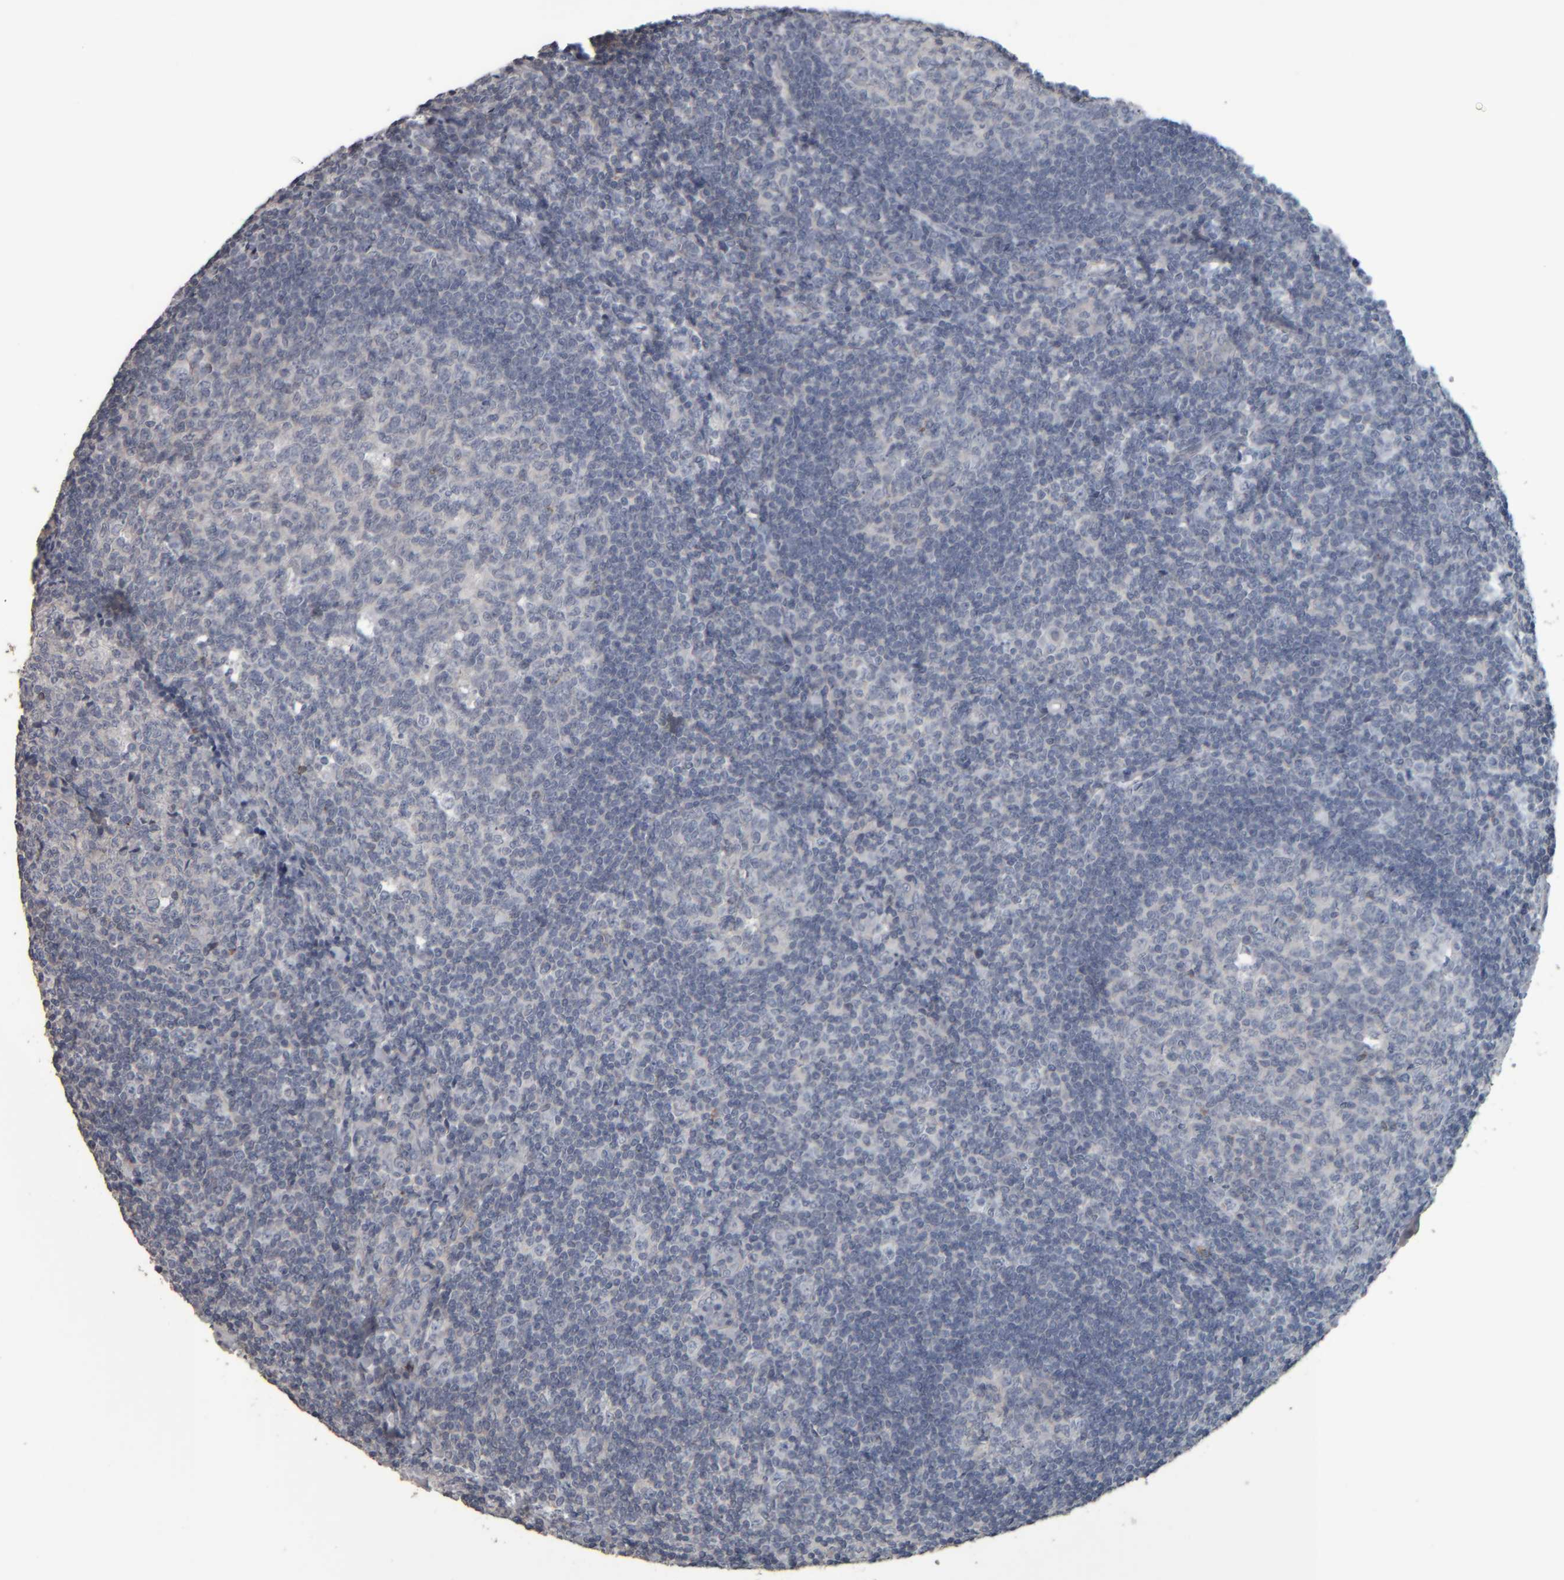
{"staining": {"intensity": "negative", "quantity": "none", "location": "none"}, "tissue": "tonsil", "cell_type": "Germinal center cells", "image_type": "normal", "snomed": [{"axis": "morphology", "description": "Normal tissue, NOS"}, {"axis": "topography", "description": "Tonsil"}], "caption": "Photomicrograph shows no protein staining in germinal center cells of benign tonsil. (Brightfield microscopy of DAB (3,3'-diaminobenzidine) immunohistochemistry at high magnification).", "gene": "CAVIN4", "patient": {"sex": "male", "age": 37}}